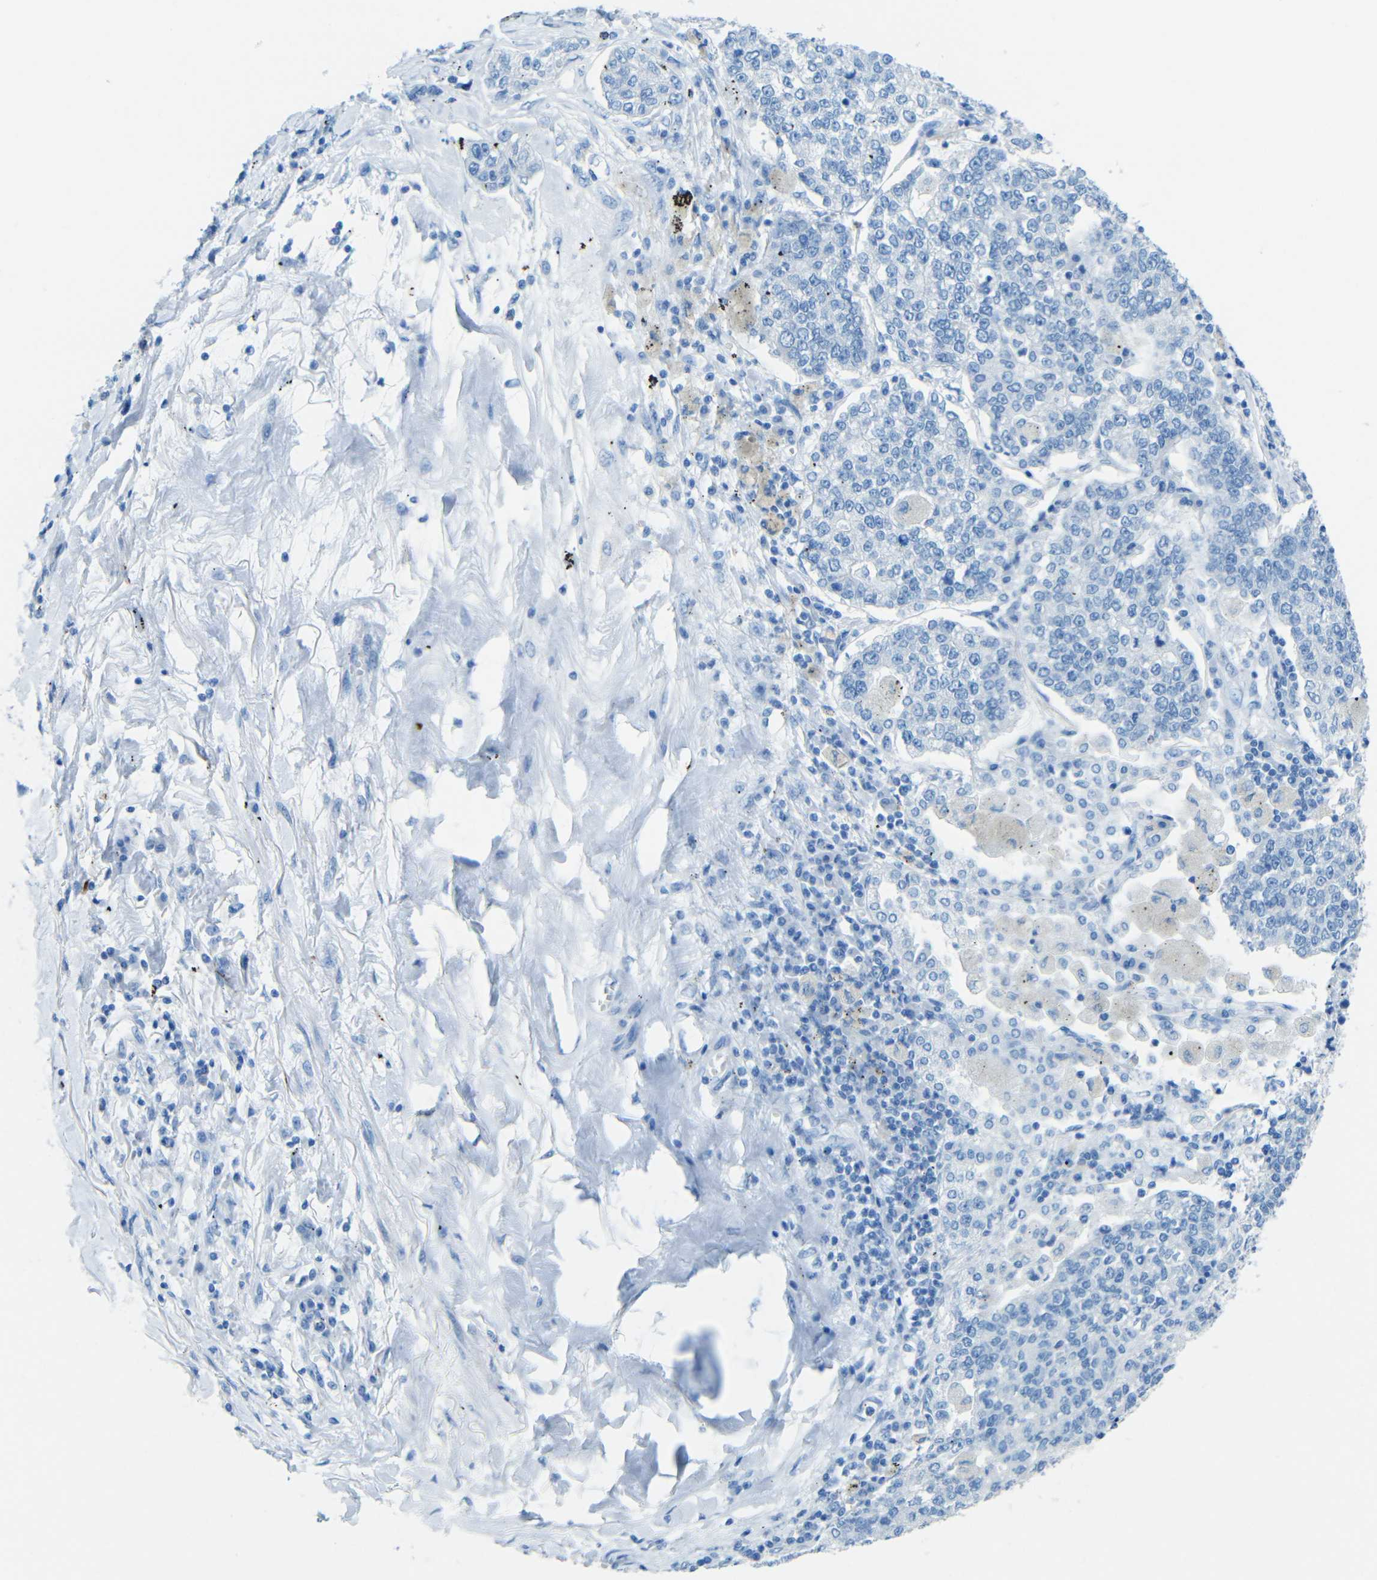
{"staining": {"intensity": "negative", "quantity": "none", "location": "none"}, "tissue": "lung cancer", "cell_type": "Tumor cells", "image_type": "cancer", "snomed": [{"axis": "morphology", "description": "Adenocarcinoma, NOS"}, {"axis": "topography", "description": "Lung"}], "caption": "Adenocarcinoma (lung) was stained to show a protein in brown. There is no significant positivity in tumor cells.", "gene": "TUBB4B", "patient": {"sex": "male", "age": 49}}